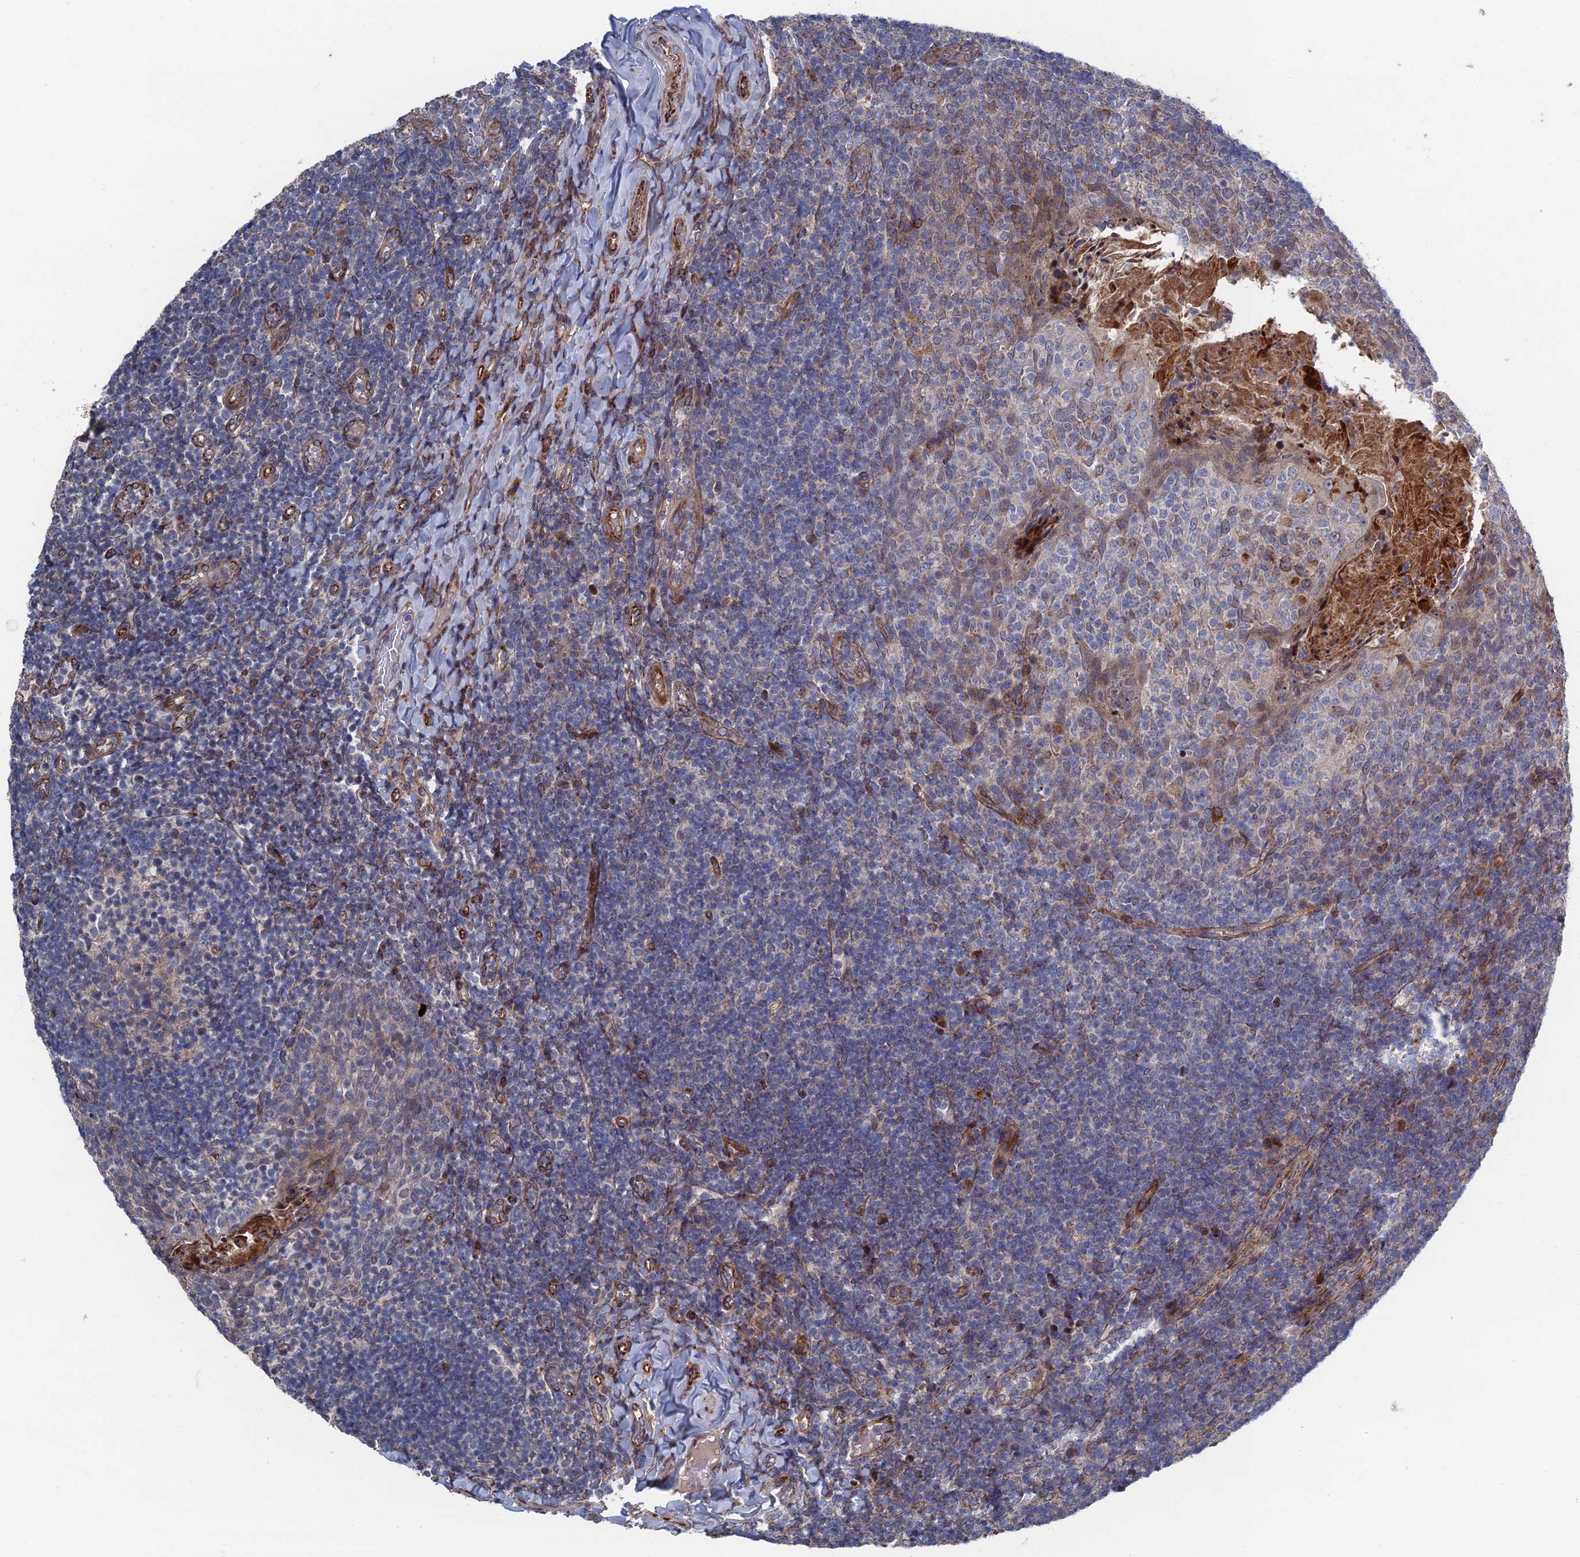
{"staining": {"intensity": "negative", "quantity": "none", "location": "none"}, "tissue": "tonsil", "cell_type": "Germinal center cells", "image_type": "normal", "snomed": [{"axis": "morphology", "description": "Normal tissue, NOS"}, {"axis": "topography", "description": "Tonsil"}], "caption": "Immunohistochemical staining of unremarkable human tonsil exhibits no significant positivity in germinal center cells. (DAB immunohistochemistry (IHC) visualized using brightfield microscopy, high magnification).", "gene": "GTF2IRD1", "patient": {"sex": "female", "age": 10}}